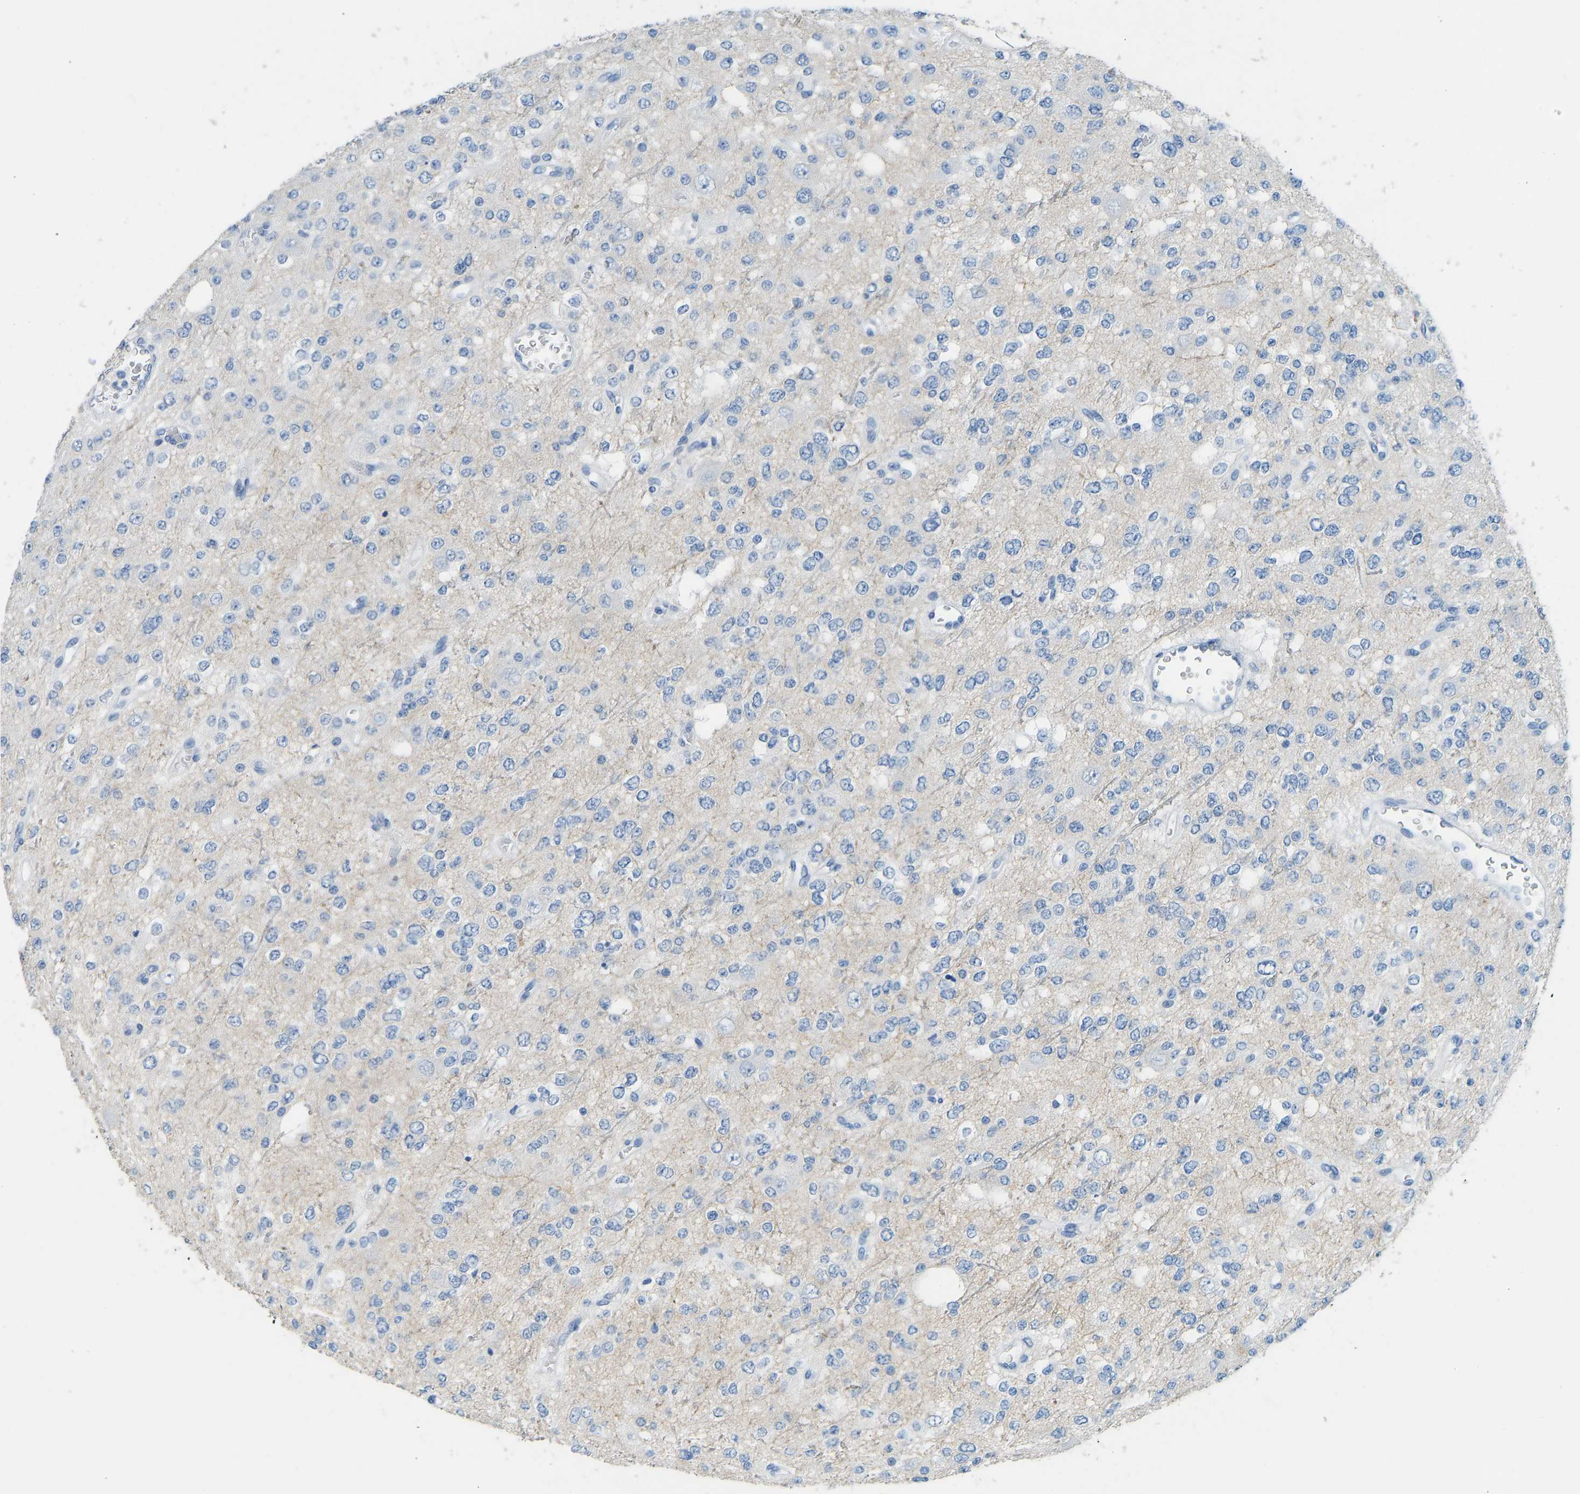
{"staining": {"intensity": "negative", "quantity": "none", "location": "none"}, "tissue": "glioma", "cell_type": "Tumor cells", "image_type": "cancer", "snomed": [{"axis": "morphology", "description": "Glioma, malignant, Low grade"}, {"axis": "topography", "description": "Brain"}], "caption": "High magnification brightfield microscopy of malignant low-grade glioma stained with DAB (3,3'-diaminobenzidine) (brown) and counterstained with hematoxylin (blue): tumor cells show no significant positivity.", "gene": "ATP1A1", "patient": {"sex": "male", "age": 38}}